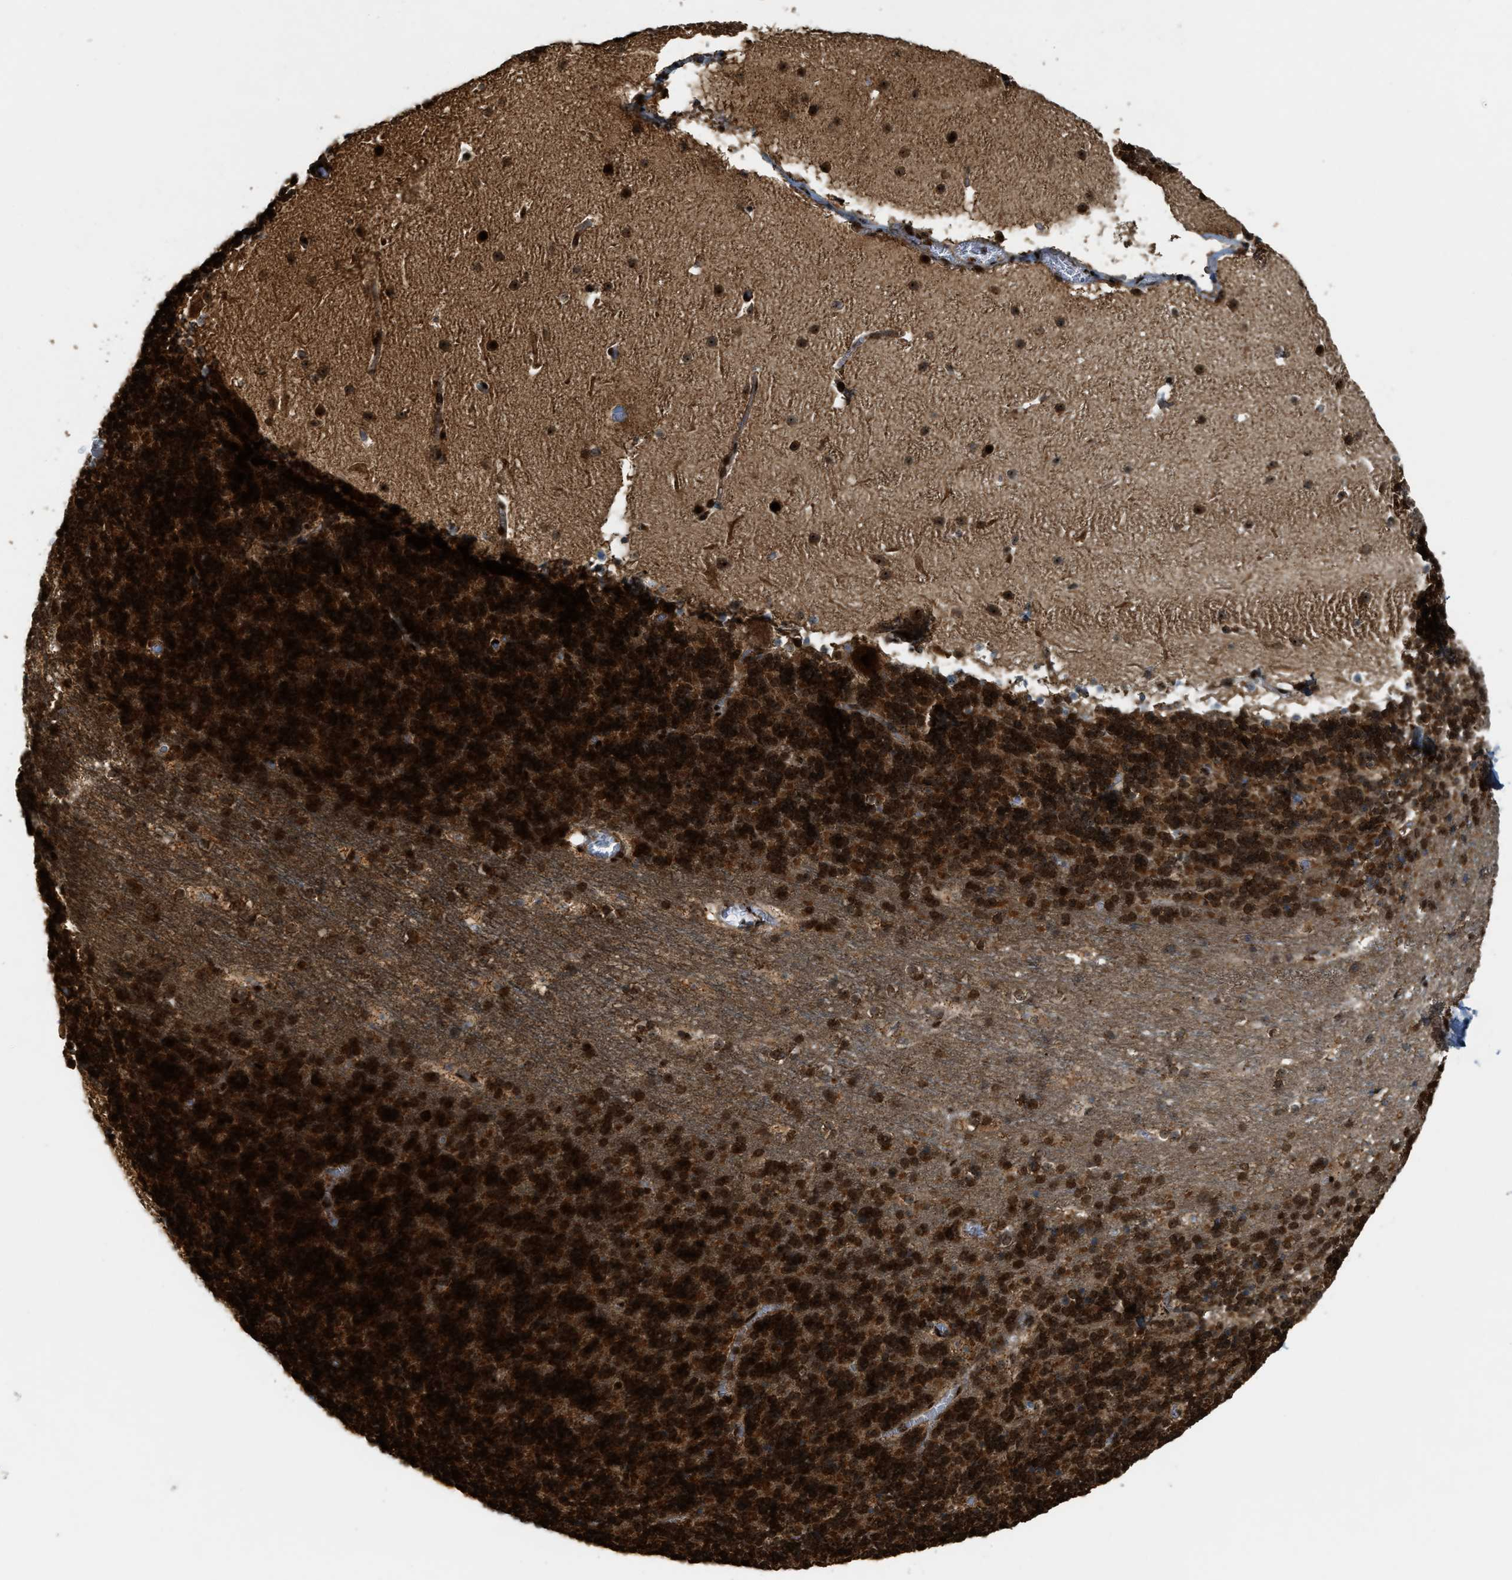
{"staining": {"intensity": "strong", "quantity": ">75%", "location": "nuclear"}, "tissue": "cerebellum", "cell_type": "Cells in granular layer", "image_type": "normal", "snomed": [{"axis": "morphology", "description": "Normal tissue, NOS"}, {"axis": "topography", "description": "Cerebellum"}], "caption": "Normal cerebellum reveals strong nuclear staining in approximately >75% of cells in granular layer, visualized by immunohistochemistry. (DAB = brown stain, brightfield microscopy at high magnification).", "gene": "ZNF687", "patient": {"sex": "male", "age": 45}}